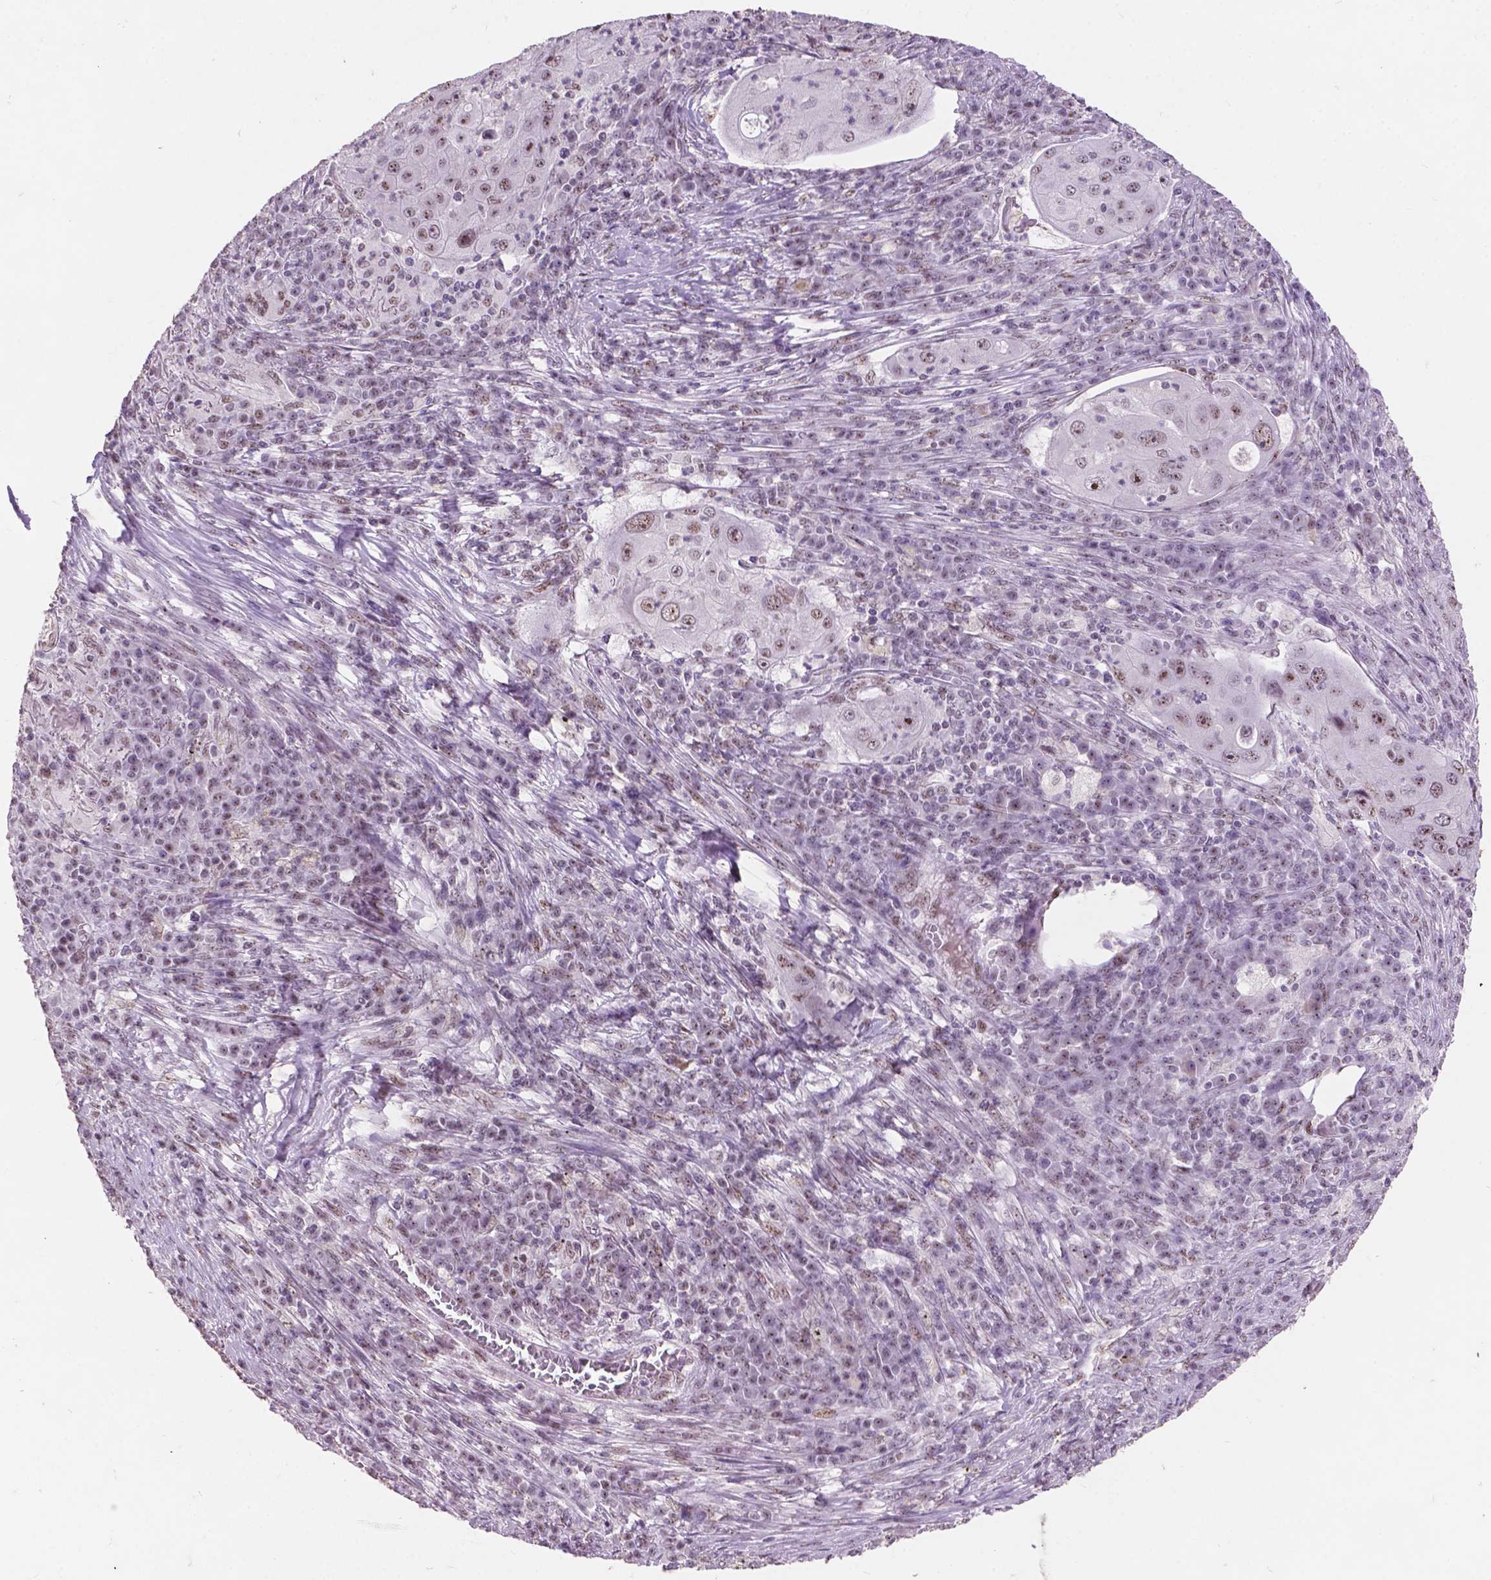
{"staining": {"intensity": "moderate", "quantity": "<25%", "location": "nuclear"}, "tissue": "lung cancer", "cell_type": "Tumor cells", "image_type": "cancer", "snomed": [{"axis": "morphology", "description": "Squamous cell carcinoma, NOS"}, {"axis": "topography", "description": "Lung"}], "caption": "Squamous cell carcinoma (lung) tissue displays moderate nuclear expression in about <25% of tumor cells, visualized by immunohistochemistry. (DAB (3,3'-diaminobenzidine) = brown stain, brightfield microscopy at high magnification).", "gene": "COIL", "patient": {"sex": "female", "age": 59}}